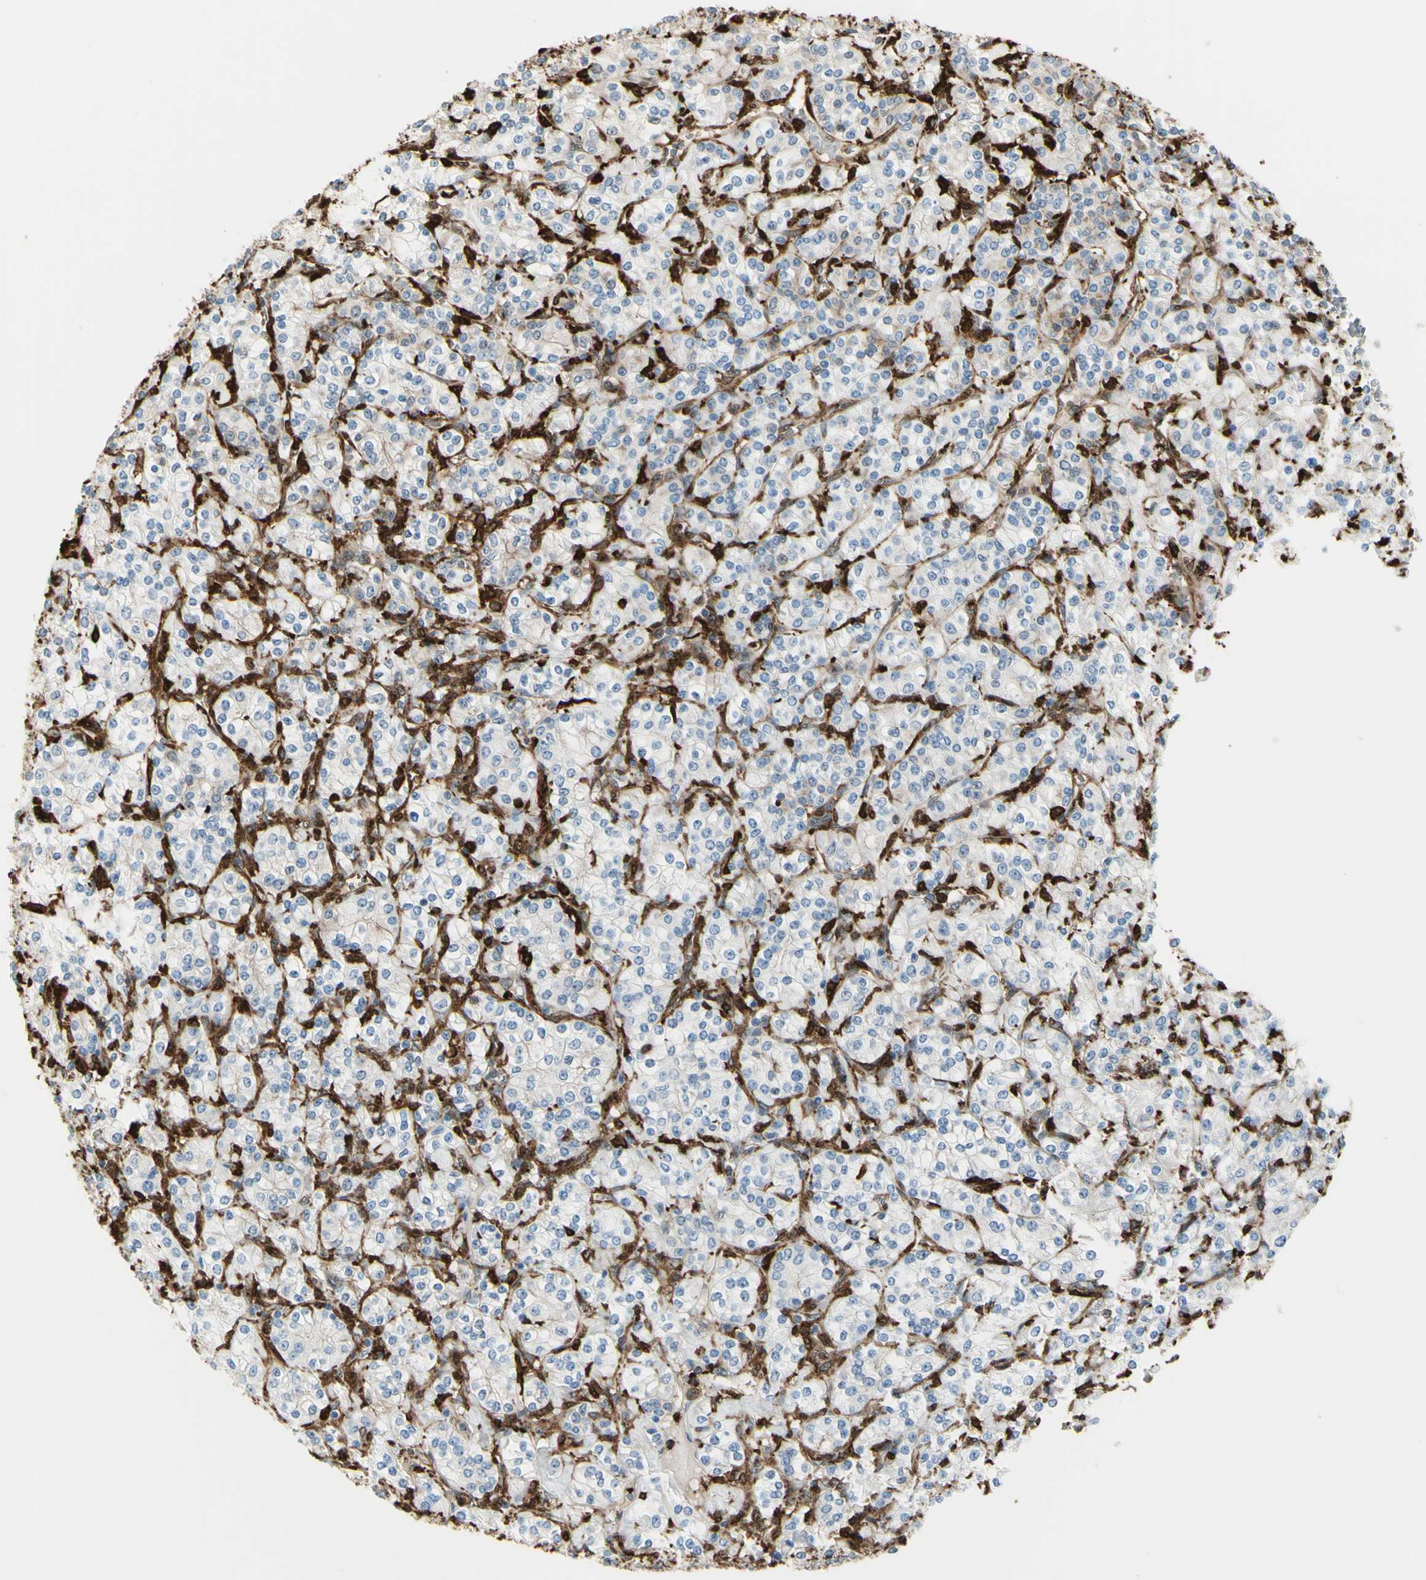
{"staining": {"intensity": "weak", "quantity": "25%-75%", "location": "cytoplasmic/membranous"}, "tissue": "renal cancer", "cell_type": "Tumor cells", "image_type": "cancer", "snomed": [{"axis": "morphology", "description": "Adenocarcinoma, NOS"}, {"axis": "topography", "description": "Kidney"}], "caption": "This micrograph demonstrates renal cancer (adenocarcinoma) stained with immunohistochemistry (IHC) to label a protein in brown. The cytoplasmic/membranous of tumor cells show weak positivity for the protein. Nuclei are counter-stained blue.", "gene": "GSN", "patient": {"sex": "male", "age": 77}}